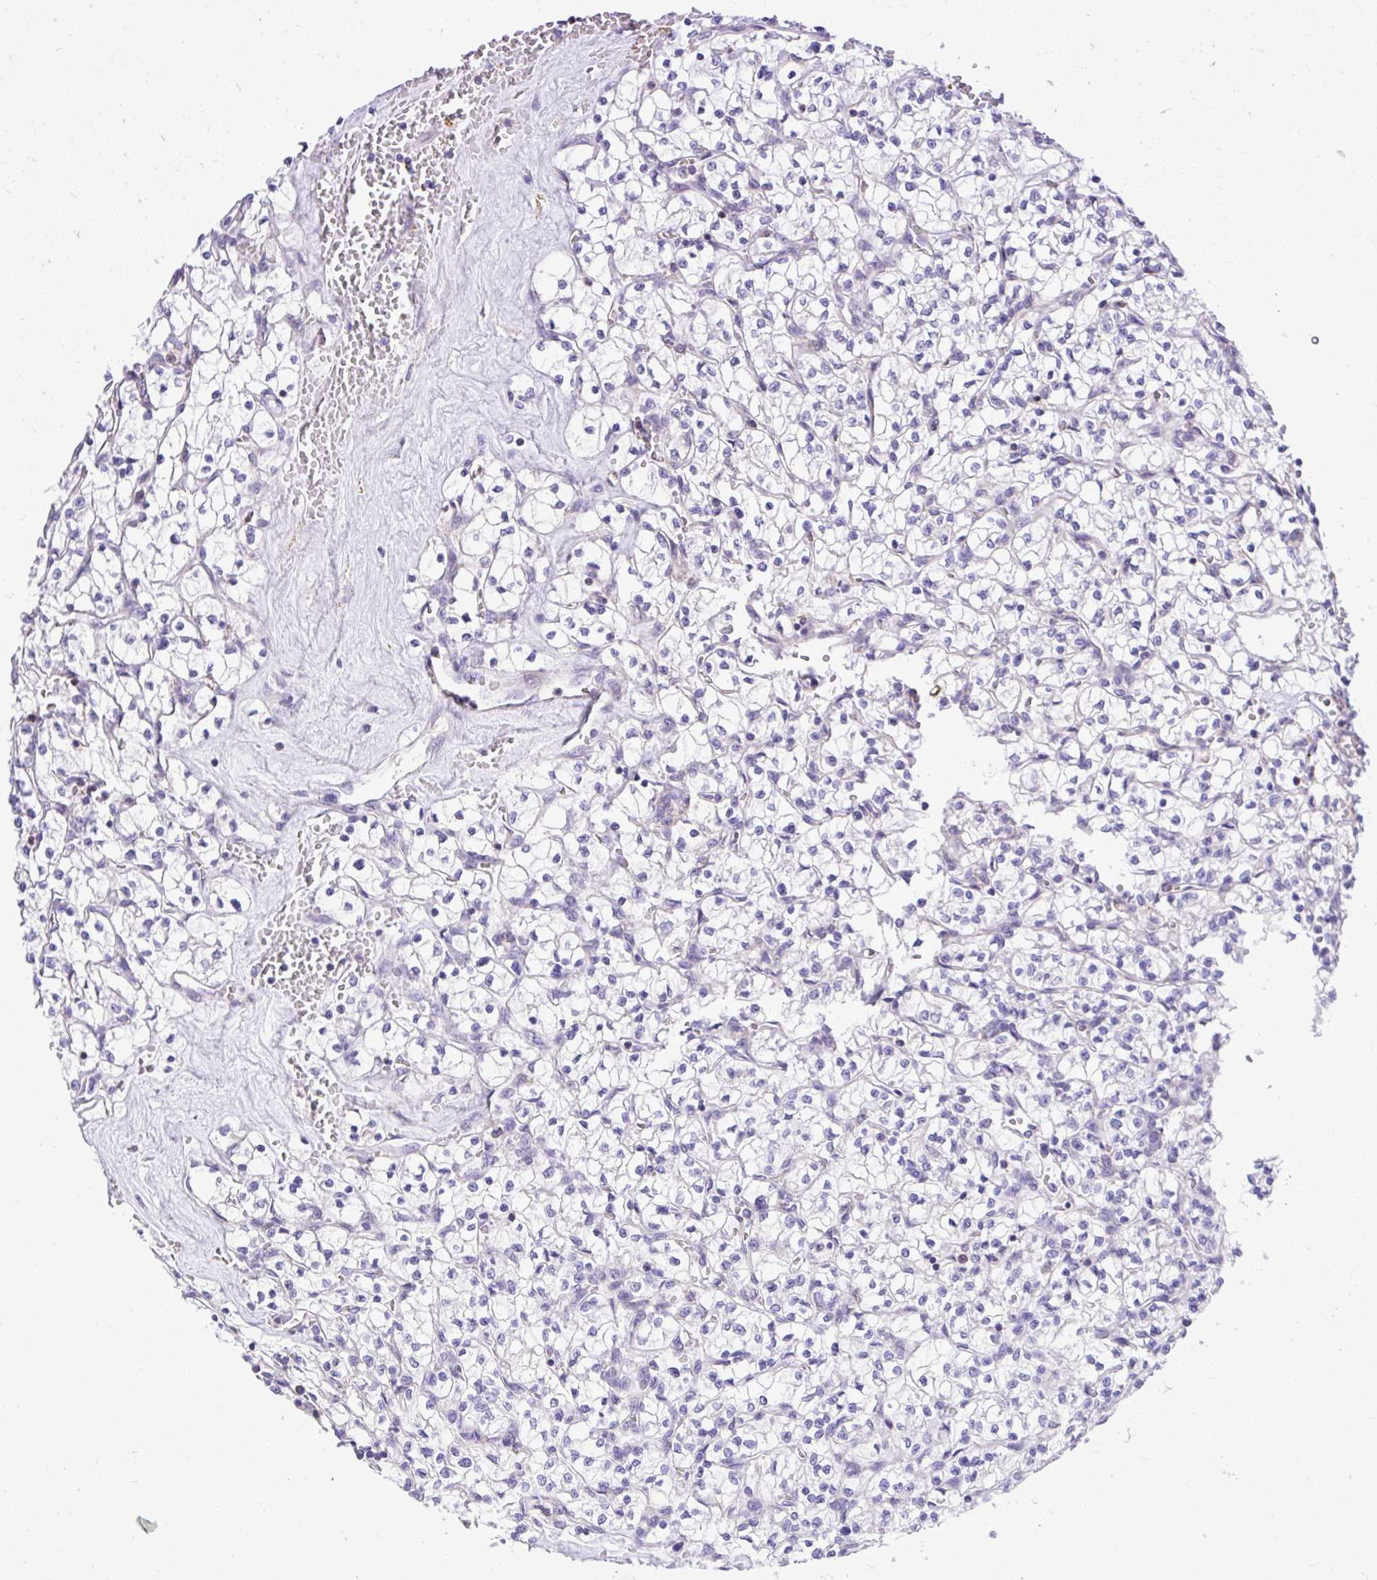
{"staining": {"intensity": "negative", "quantity": "none", "location": "none"}, "tissue": "renal cancer", "cell_type": "Tumor cells", "image_type": "cancer", "snomed": [{"axis": "morphology", "description": "Adenocarcinoma, NOS"}, {"axis": "topography", "description": "Kidney"}], "caption": "IHC image of neoplastic tissue: human renal adenocarcinoma stained with DAB exhibits no significant protein staining in tumor cells.", "gene": "GRK4", "patient": {"sex": "female", "age": 64}}